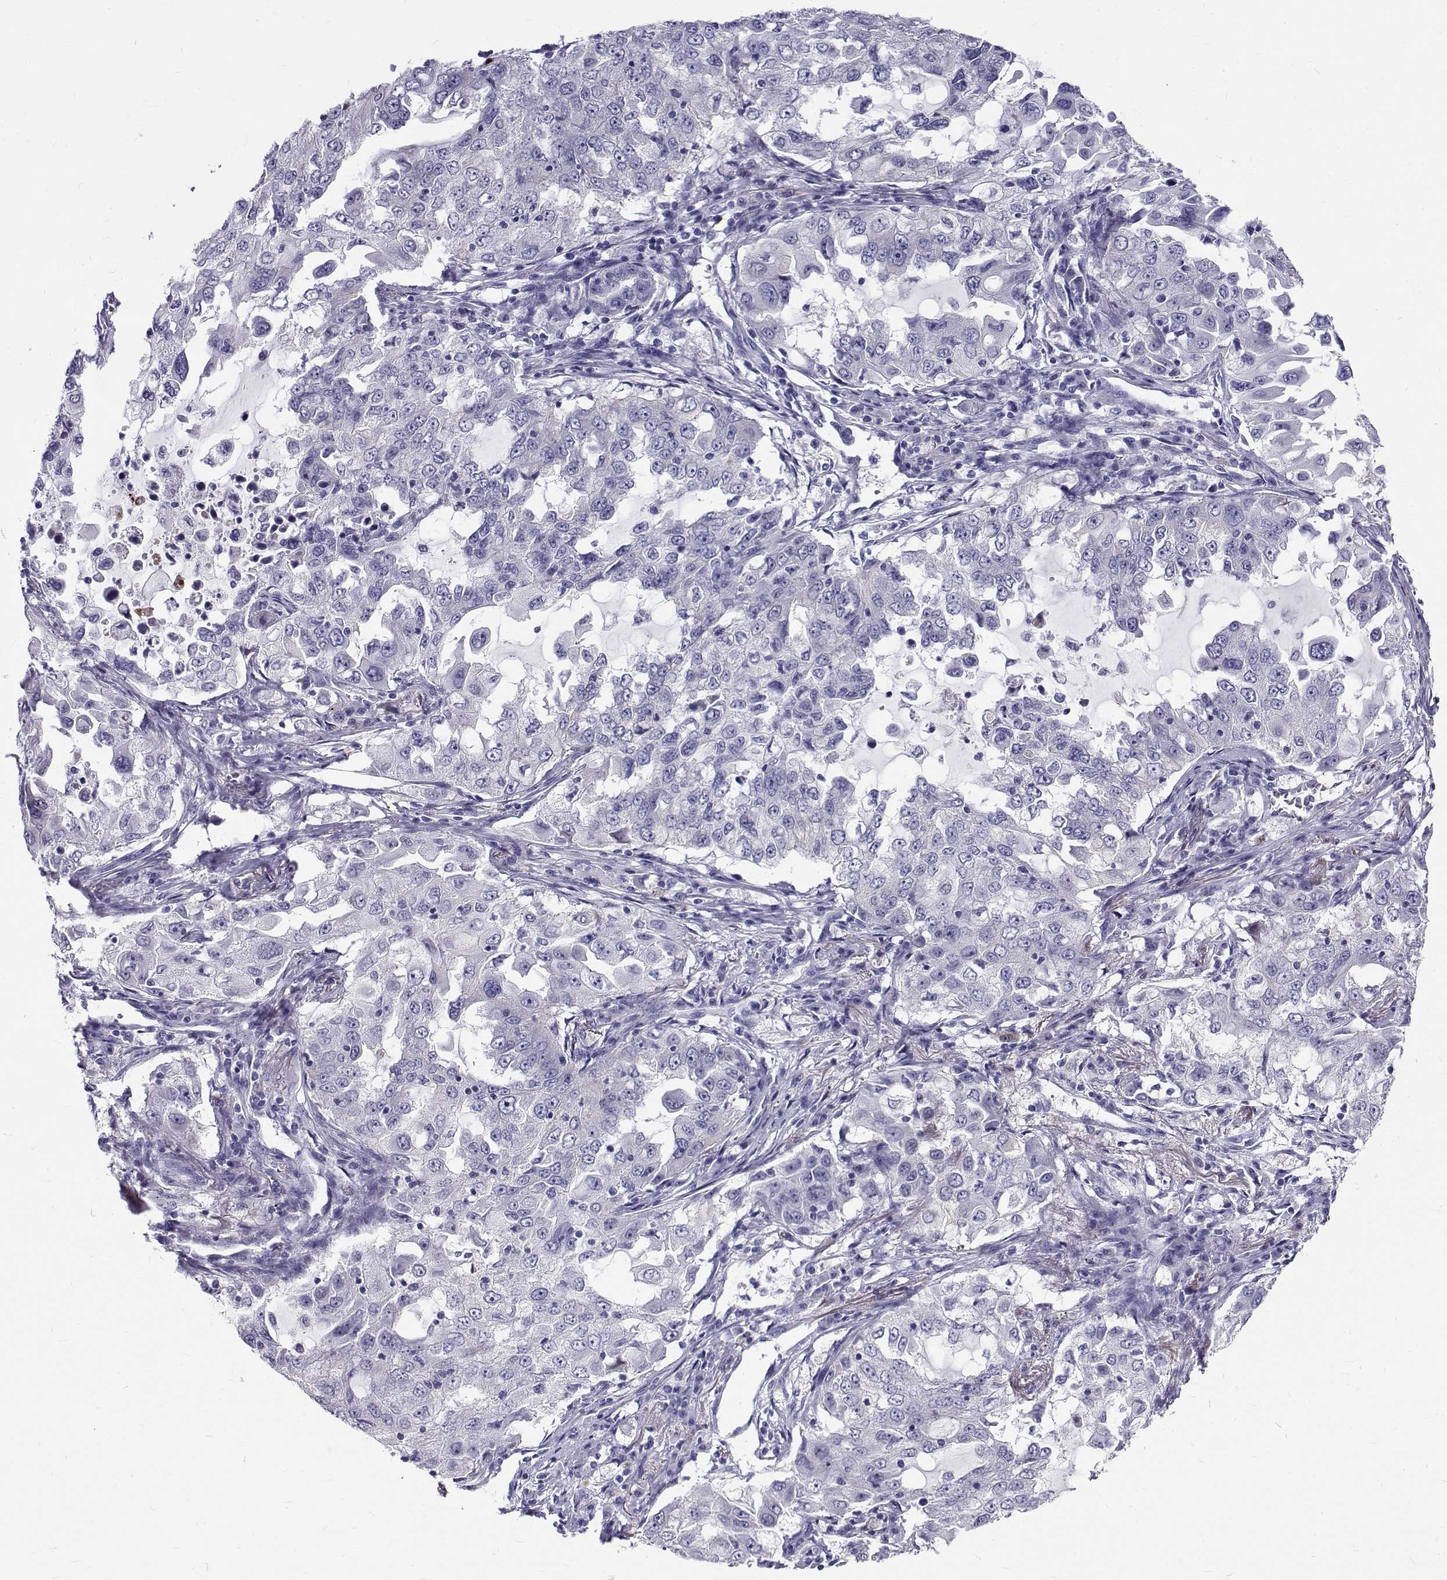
{"staining": {"intensity": "negative", "quantity": "none", "location": "none"}, "tissue": "lung cancer", "cell_type": "Tumor cells", "image_type": "cancer", "snomed": [{"axis": "morphology", "description": "Adenocarcinoma, NOS"}, {"axis": "topography", "description": "Lung"}], "caption": "This is an IHC histopathology image of human lung adenocarcinoma. There is no staining in tumor cells.", "gene": "IGSF1", "patient": {"sex": "female", "age": 61}}